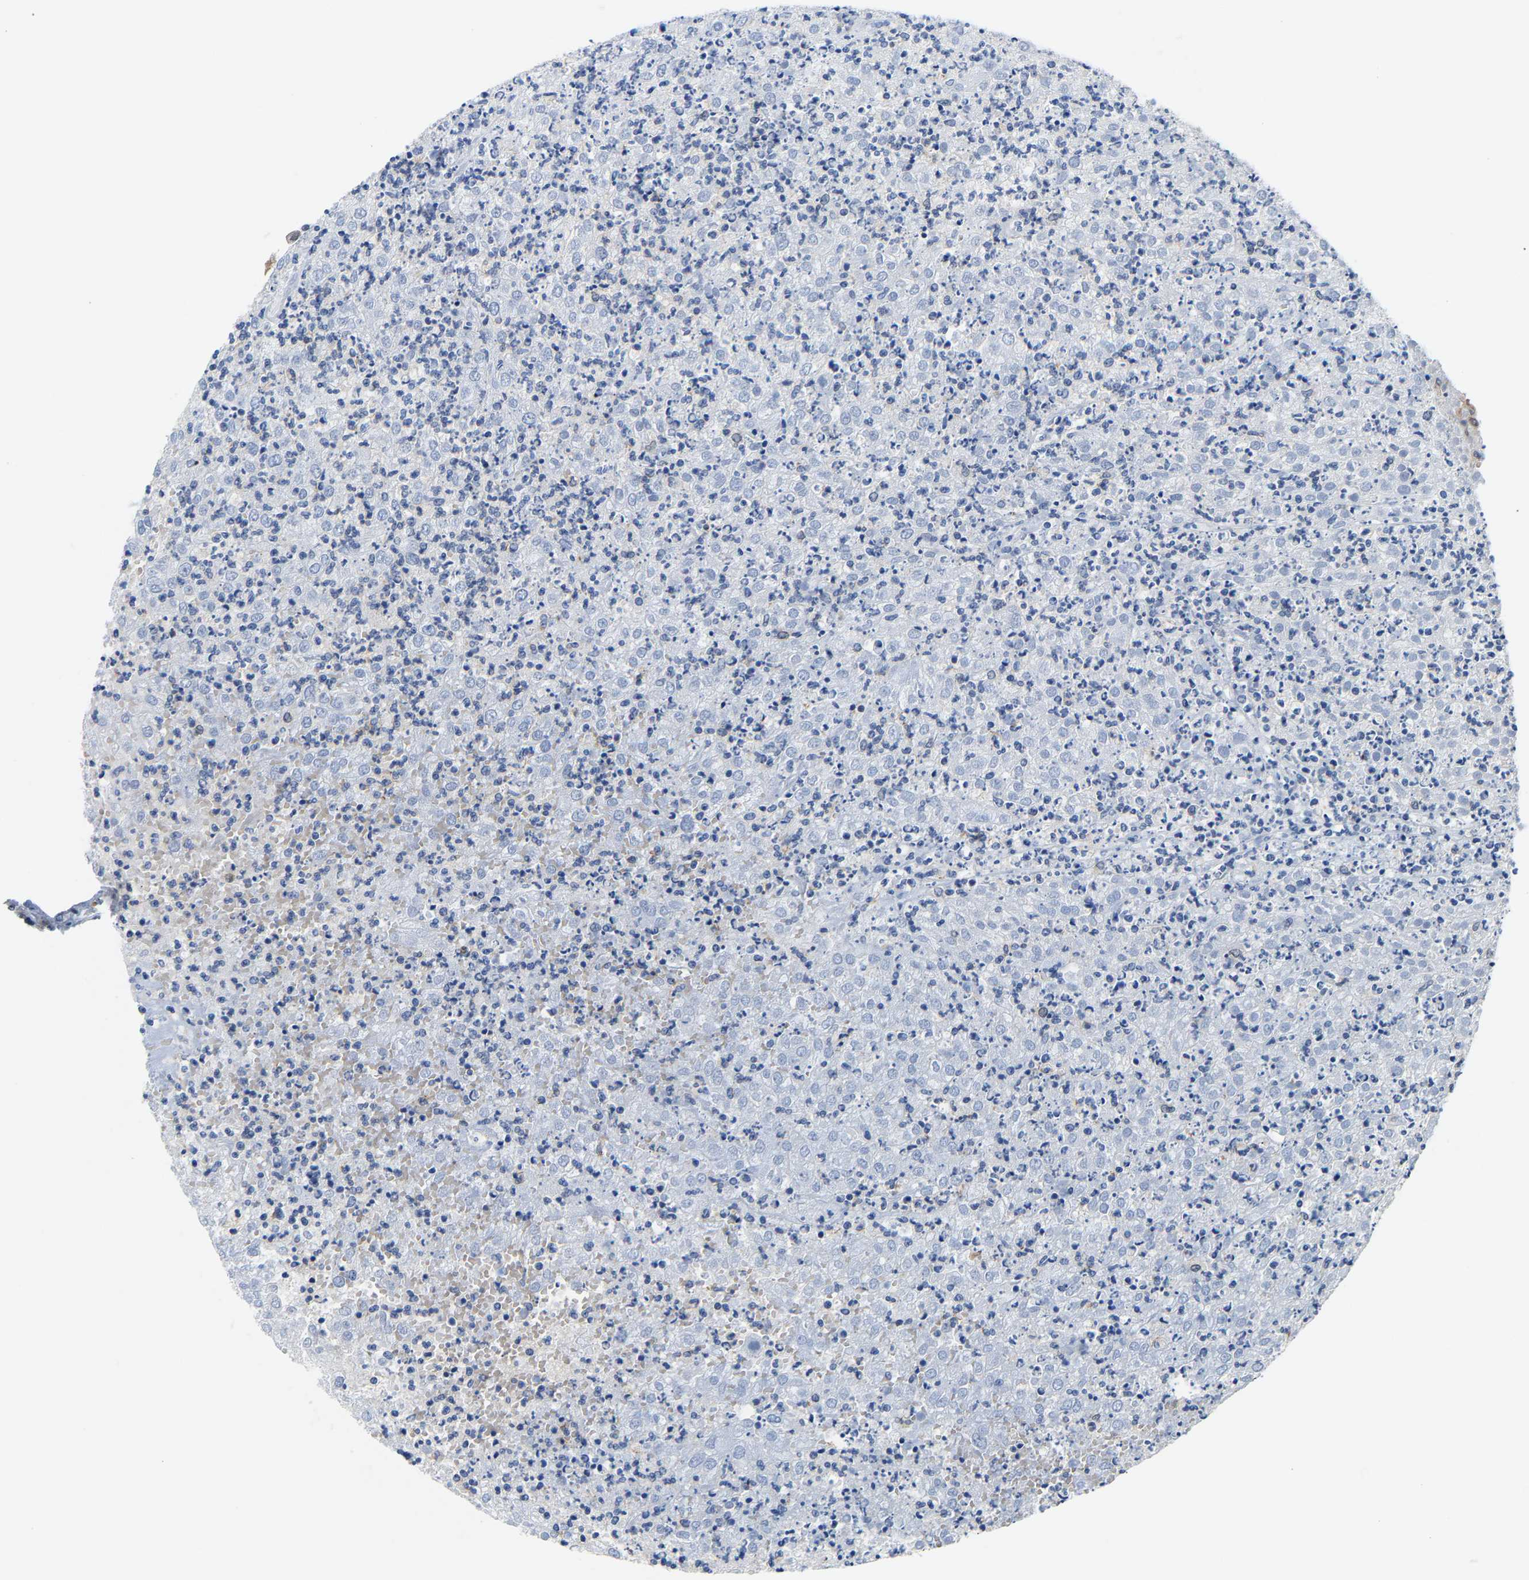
{"staining": {"intensity": "negative", "quantity": "none", "location": "none"}, "tissue": "renal cancer", "cell_type": "Tumor cells", "image_type": "cancer", "snomed": [{"axis": "morphology", "description": "Adenocarcinoma, NOS"}, {"axis": "topography", "description": "Kidney"}], "caption": "An image of renal cancer (adenocarcinoma) stained for a protein displays no brown staining in tumor cells.", "gene": "ARHGEF12", "patient": {"sex": "female", "age": 54}}